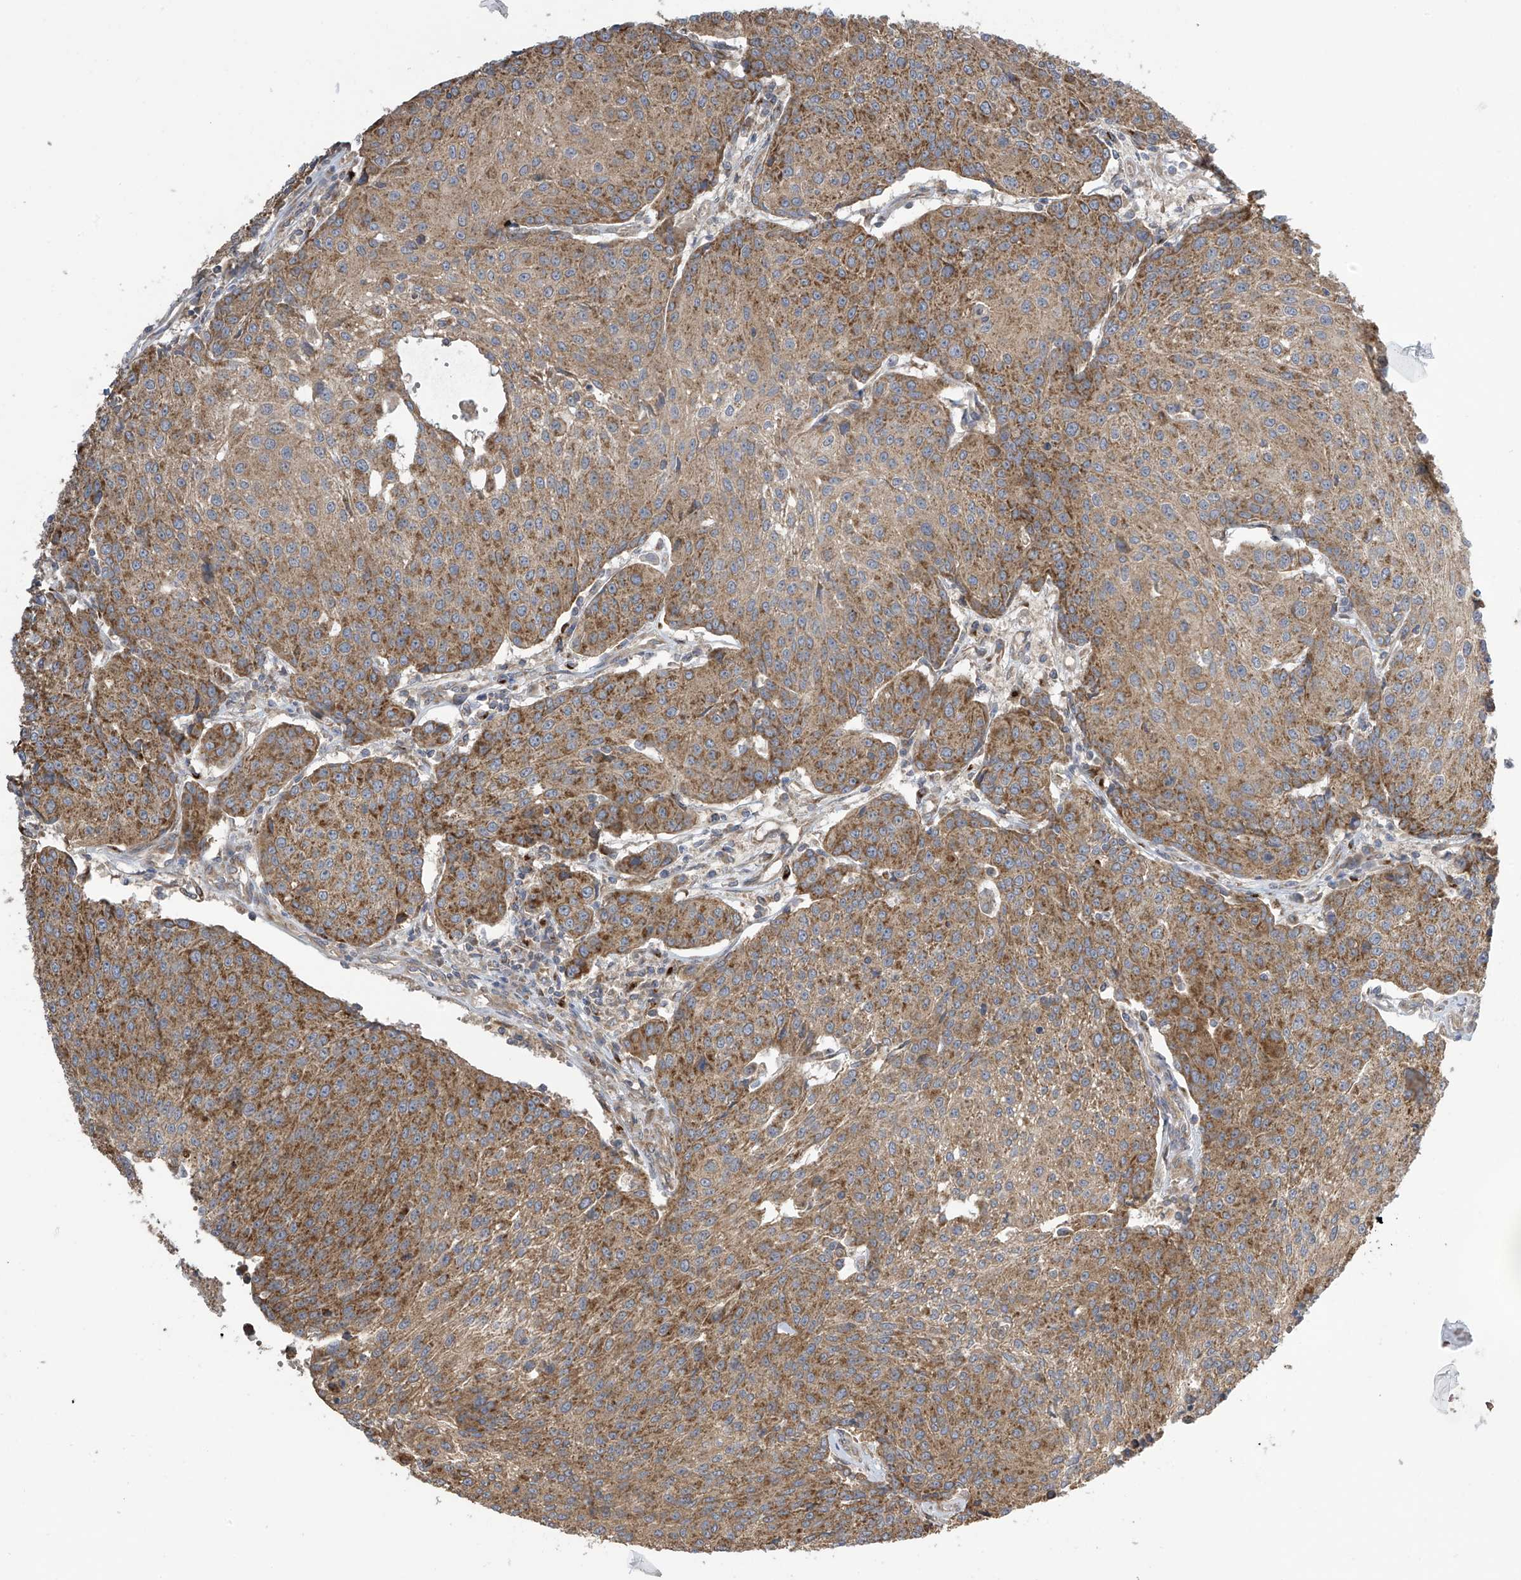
{"staining": {"intensity": "moderate", "quantity": ">75%", "location": "cytoplasmic/membranous"}, "tissue": "urothelial cancer", "cell_type": "Tumor cells", "image_type": "cancer", "snomed": [{"axis": "morphology", "description": "Urothelial carcinoma, High grade"}, {"axis": "topography", "description": "Urinary bladder"}], "caption": "This photomicrograph displays urothelial cancer stained with IHC to label a protein in brown. The cytoplasmic/membranous of tumor cells show moderate positivity for the protein. Nuclei are counter-stained blue.", "gene": "PNPT1", "patient": {"sex": "female", "age": 85}}